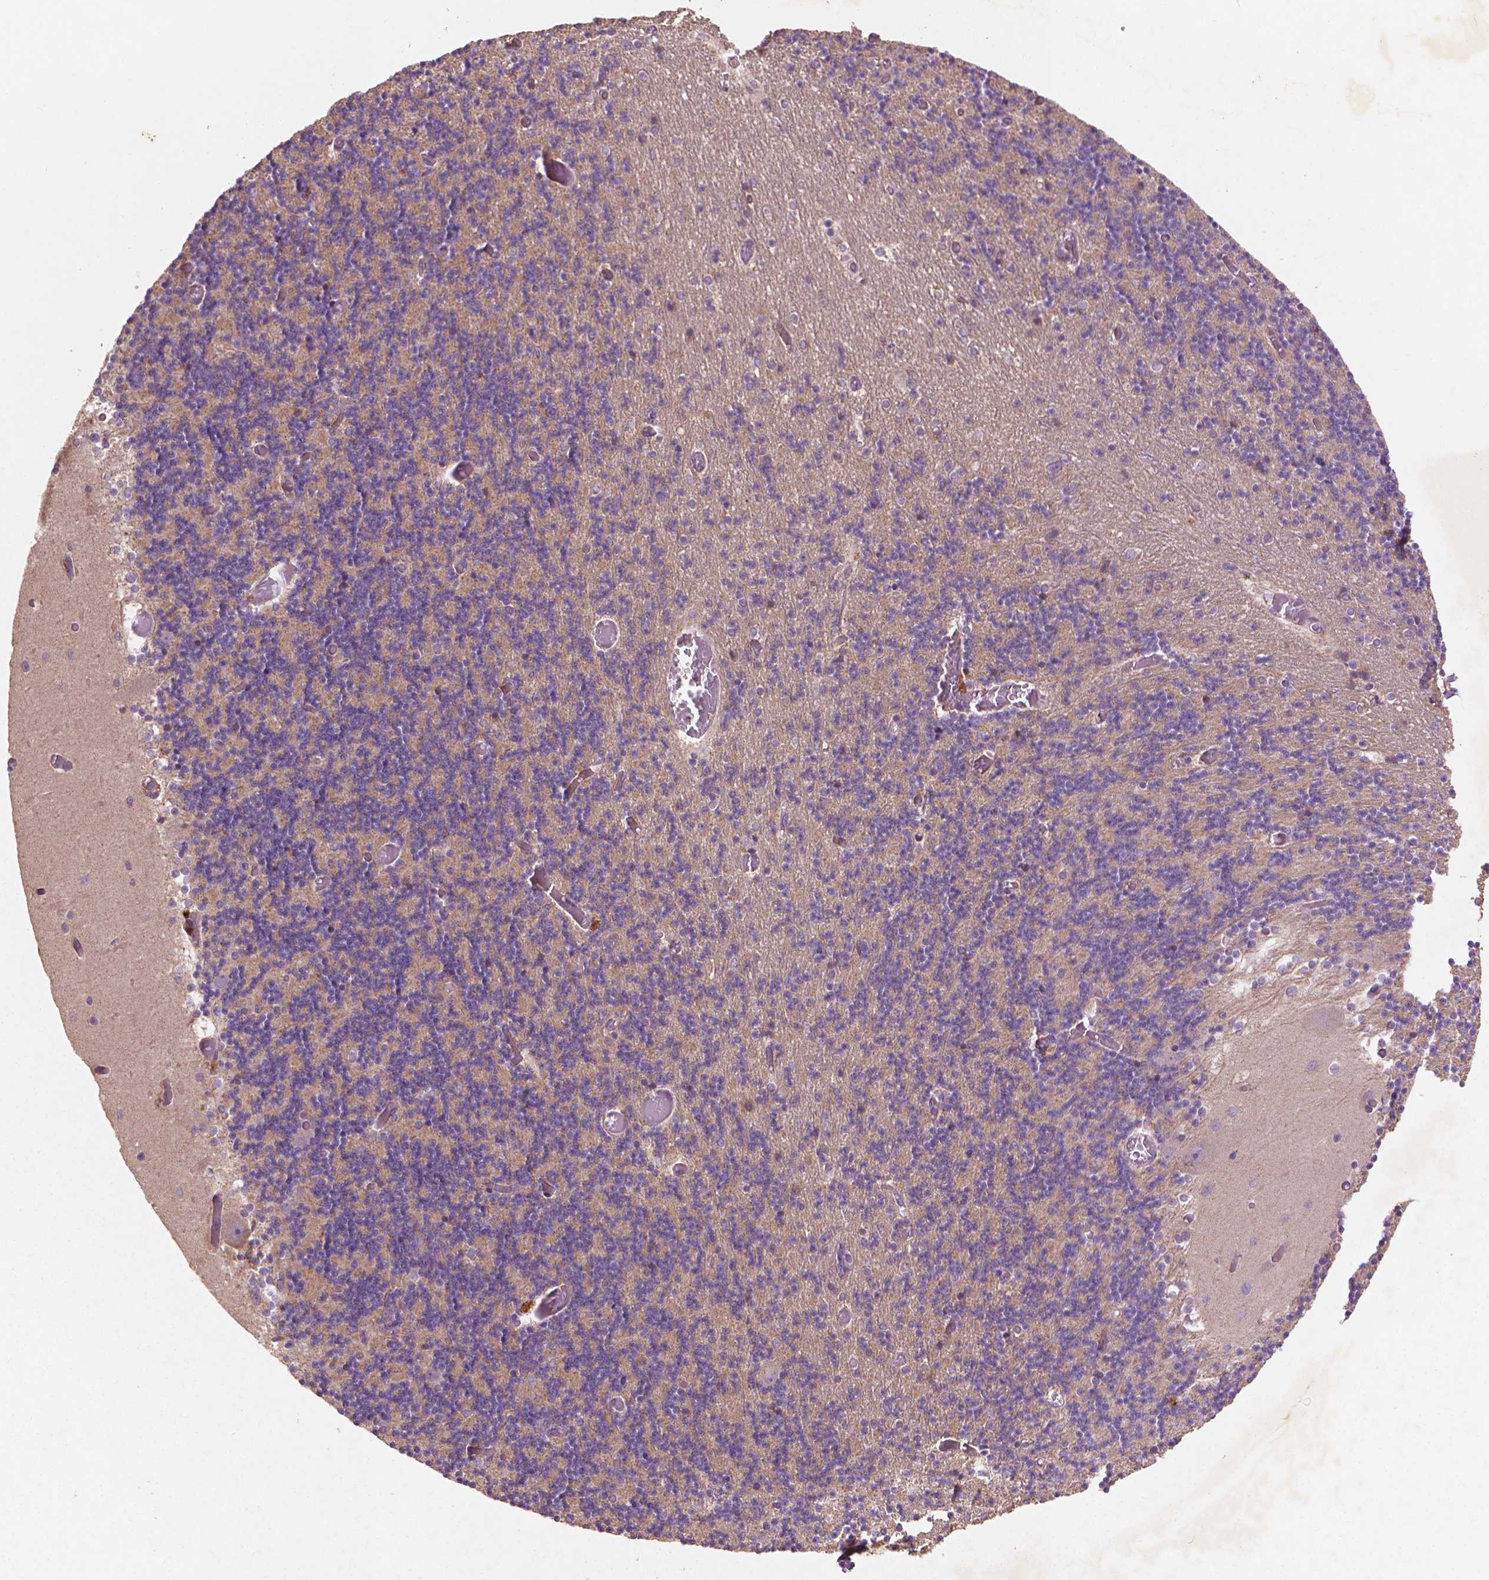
{"staining": {"intensity": "negative", "quantity": "none", "location": "none"}, "tissue": "cerebellum", "cell_type": "Cells in granular layer", "image_type": "normal", "snomed": [{"axis": "morphology", "description": "Normal tissue, NOS"}, {"axis": "topography", "description": "Cerebellum"}], "caption": "Protein analysis of unremarkable cerebellum reveals no significant expression in cells in granular layer. (DAB IHC with hematoxylin counter stain).", "gene": "NLRX1", "patient": {"sex": "female", "age": 28}}